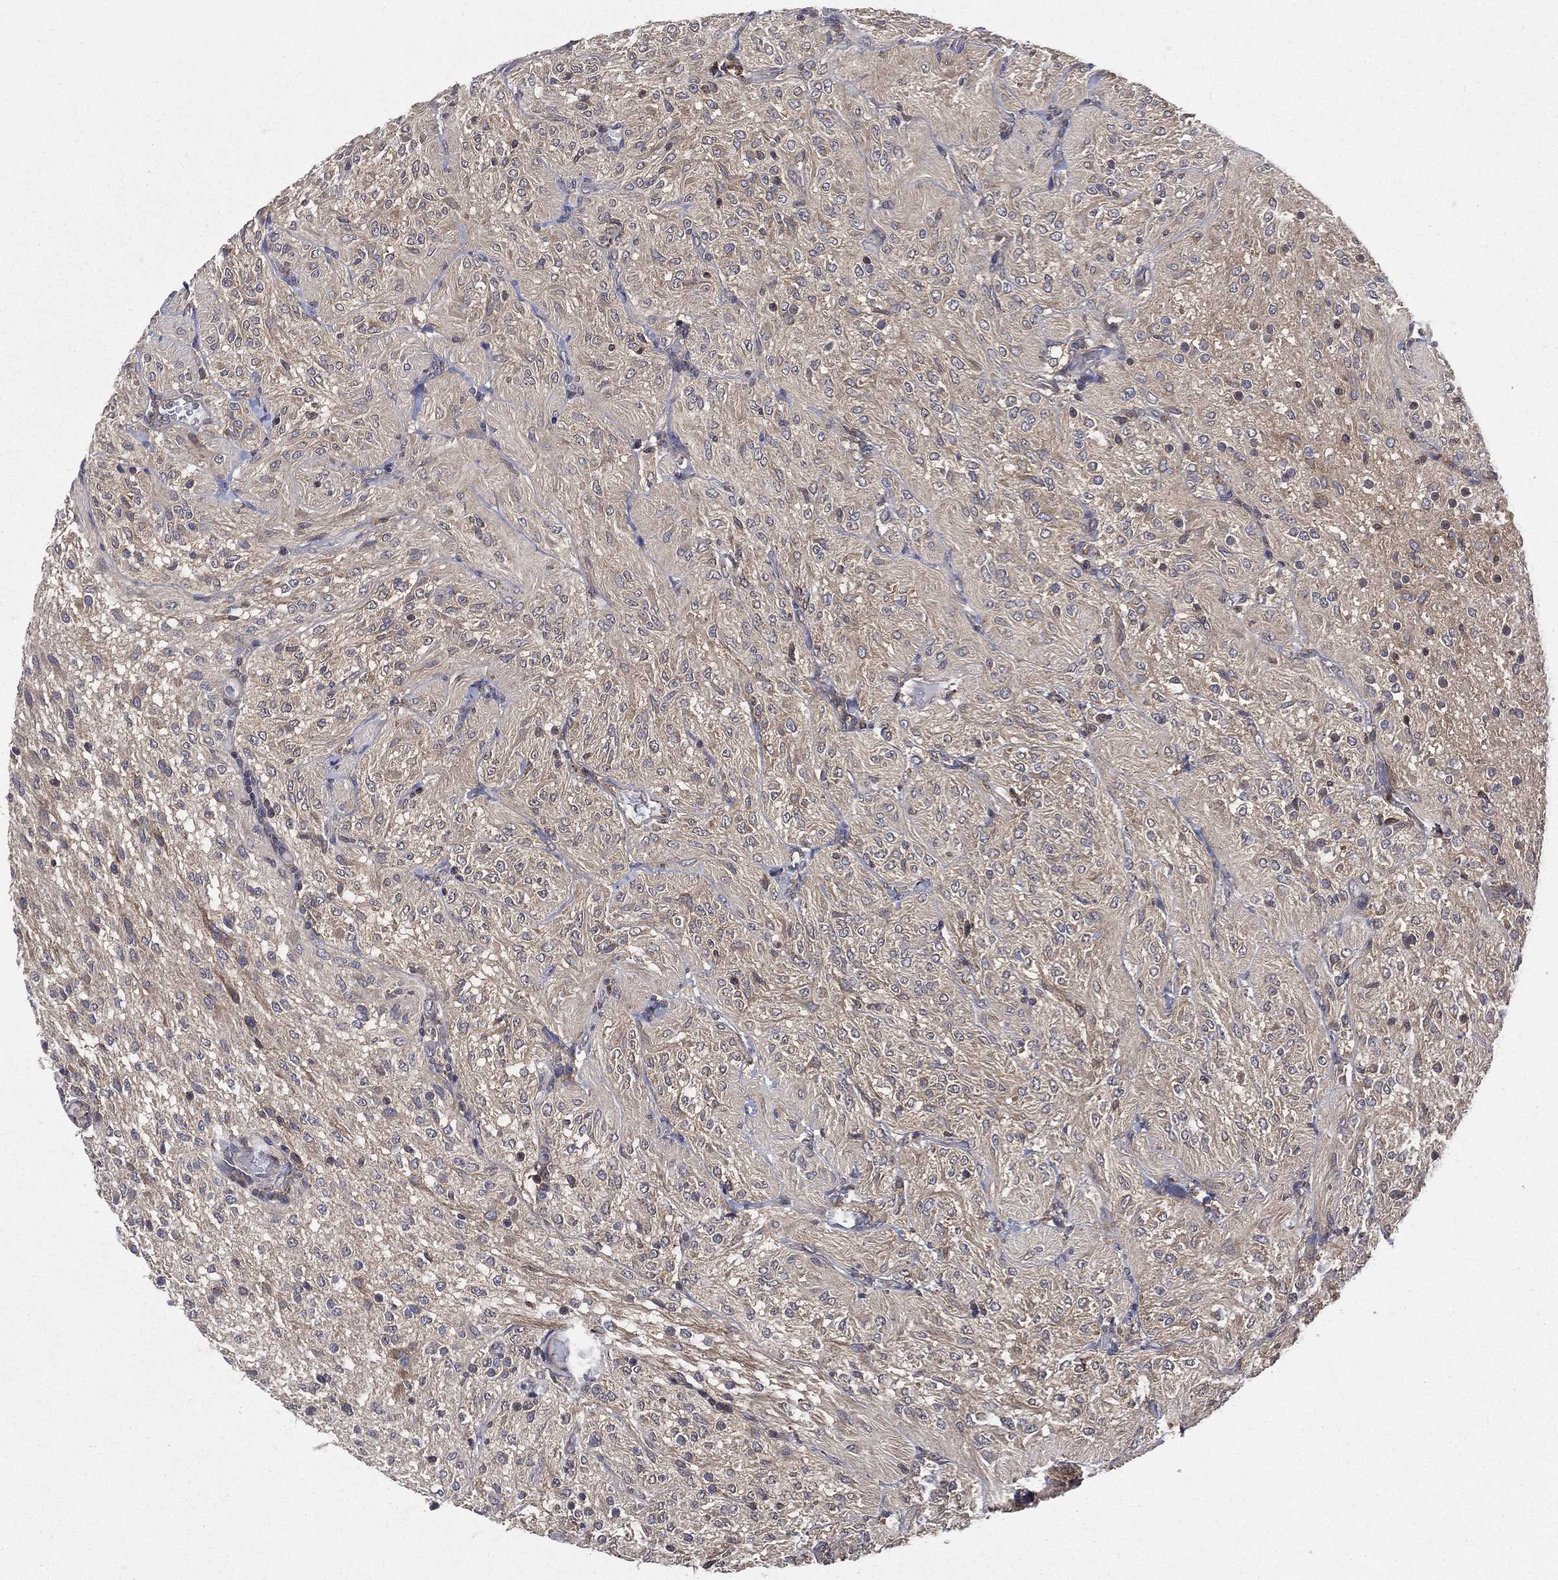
{"staining": {"intensity": "weak", "quantity": "<25%", "location": "cytoplasmic/membranous"}, "tissue": "glioma", "cell_type": "Tumor cells", "image_type": "cancer", "snomed": [{"axis": "morphology", "description": "Glioma, malignant, Low grade"}, {"axis": "topography", "description": "Brain"}], "caption": "This is an immunohistochemistry image of human glioma. There is no staining in tumor cells.", "gene": "SMPD3", "patient": {"sex": "male", "age": 3}}